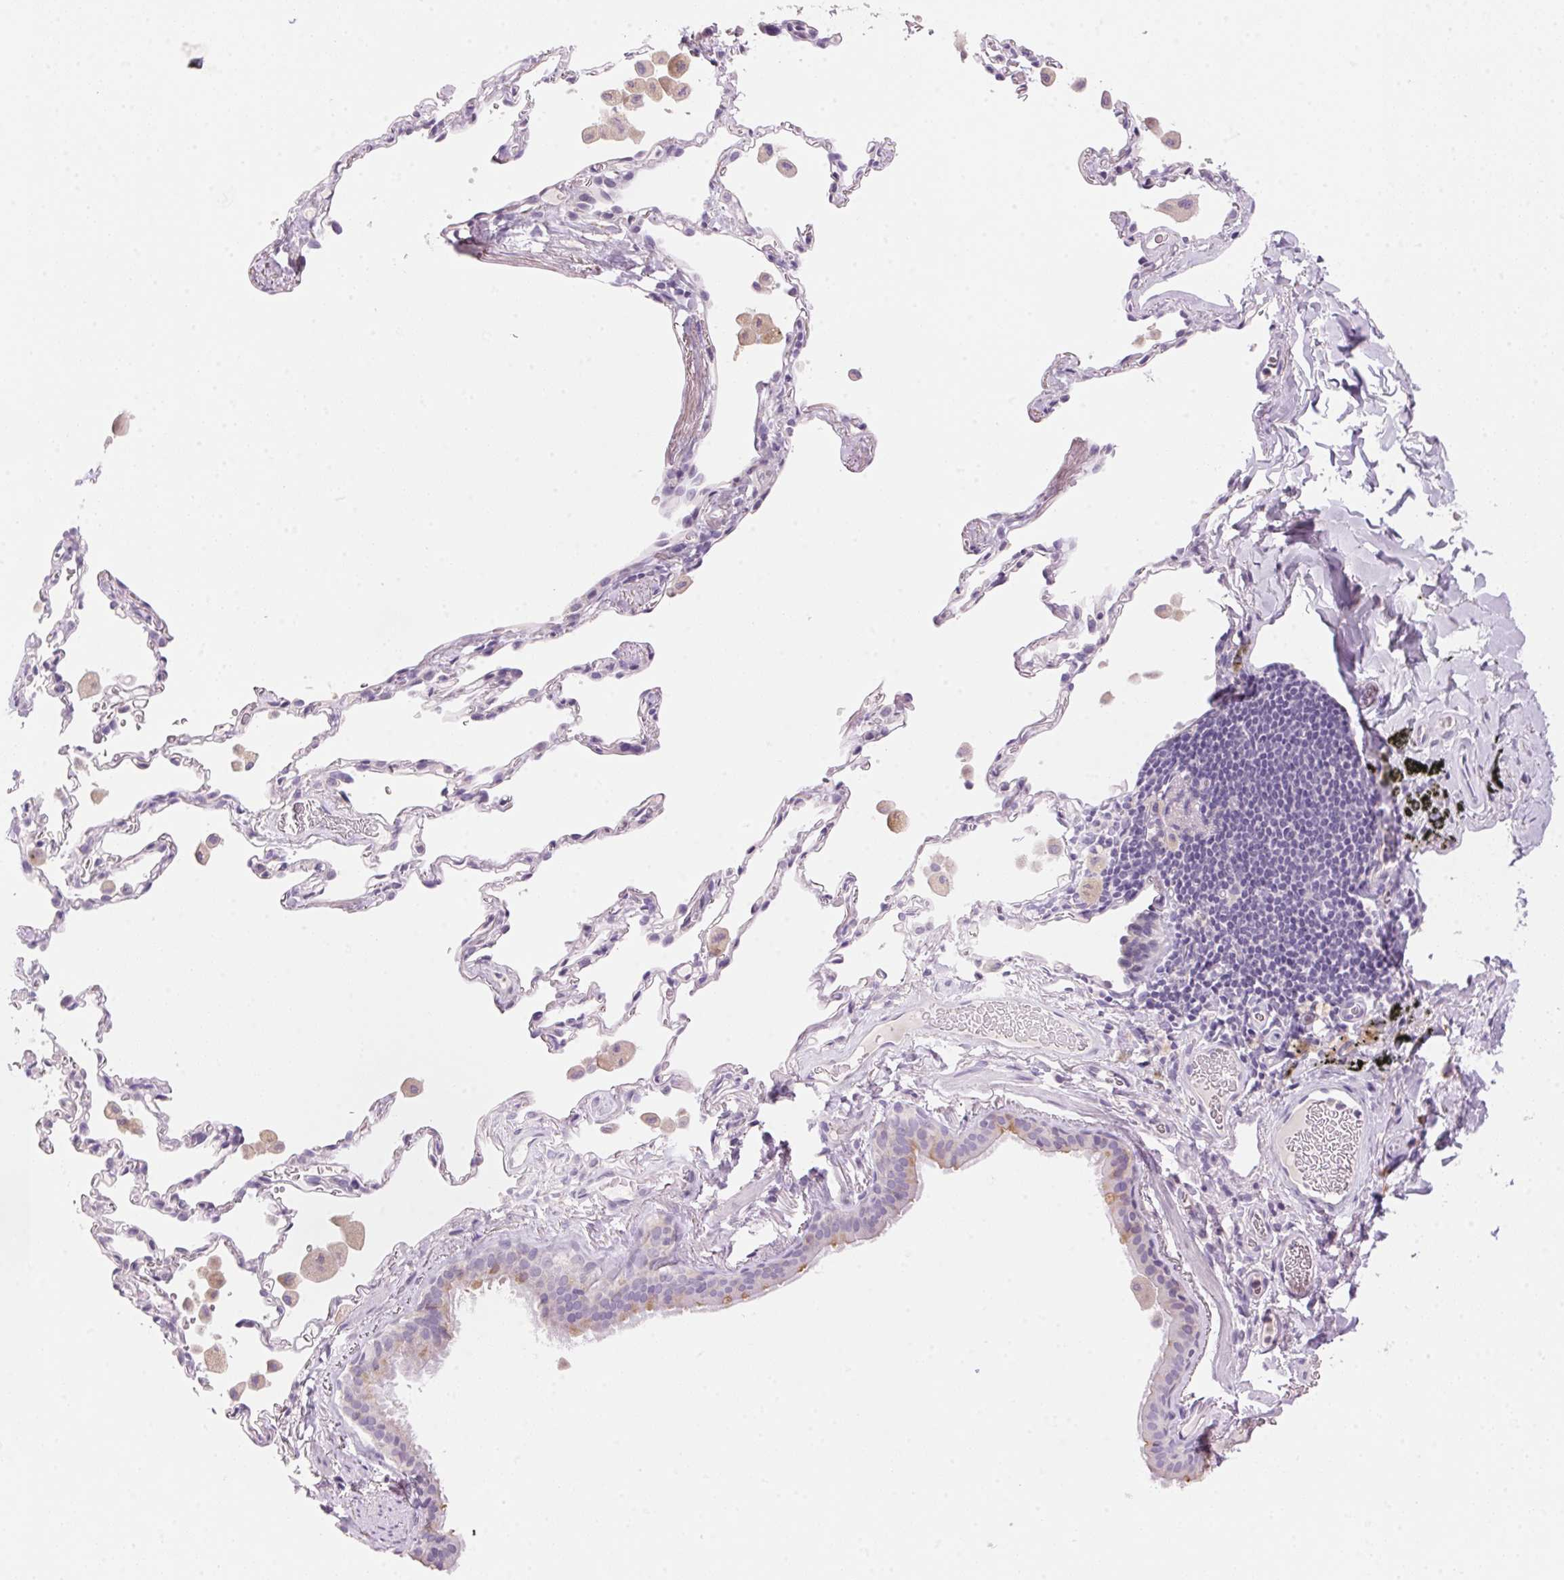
{"staining": {"intensity": "weak", "quantity": "<25%", "location": "cytoplasmic/membranous"}, "tissue": "bronchus", "cell_type": "Respiratory epithelial cells", "image_type": "normal", "snomed": [{"axis": "morphology", "description": "Normal tissue, NOS"}, {"axis": "topography", "description": "Bronchus"}, {"axis": "topography", "description": "Lung"}], "caption": "The image reveals no significant staining in respiratory epithelial cells of bronchus.", "gene": "HSD17B2", "patient": {"sex": "male", "age": 54}}